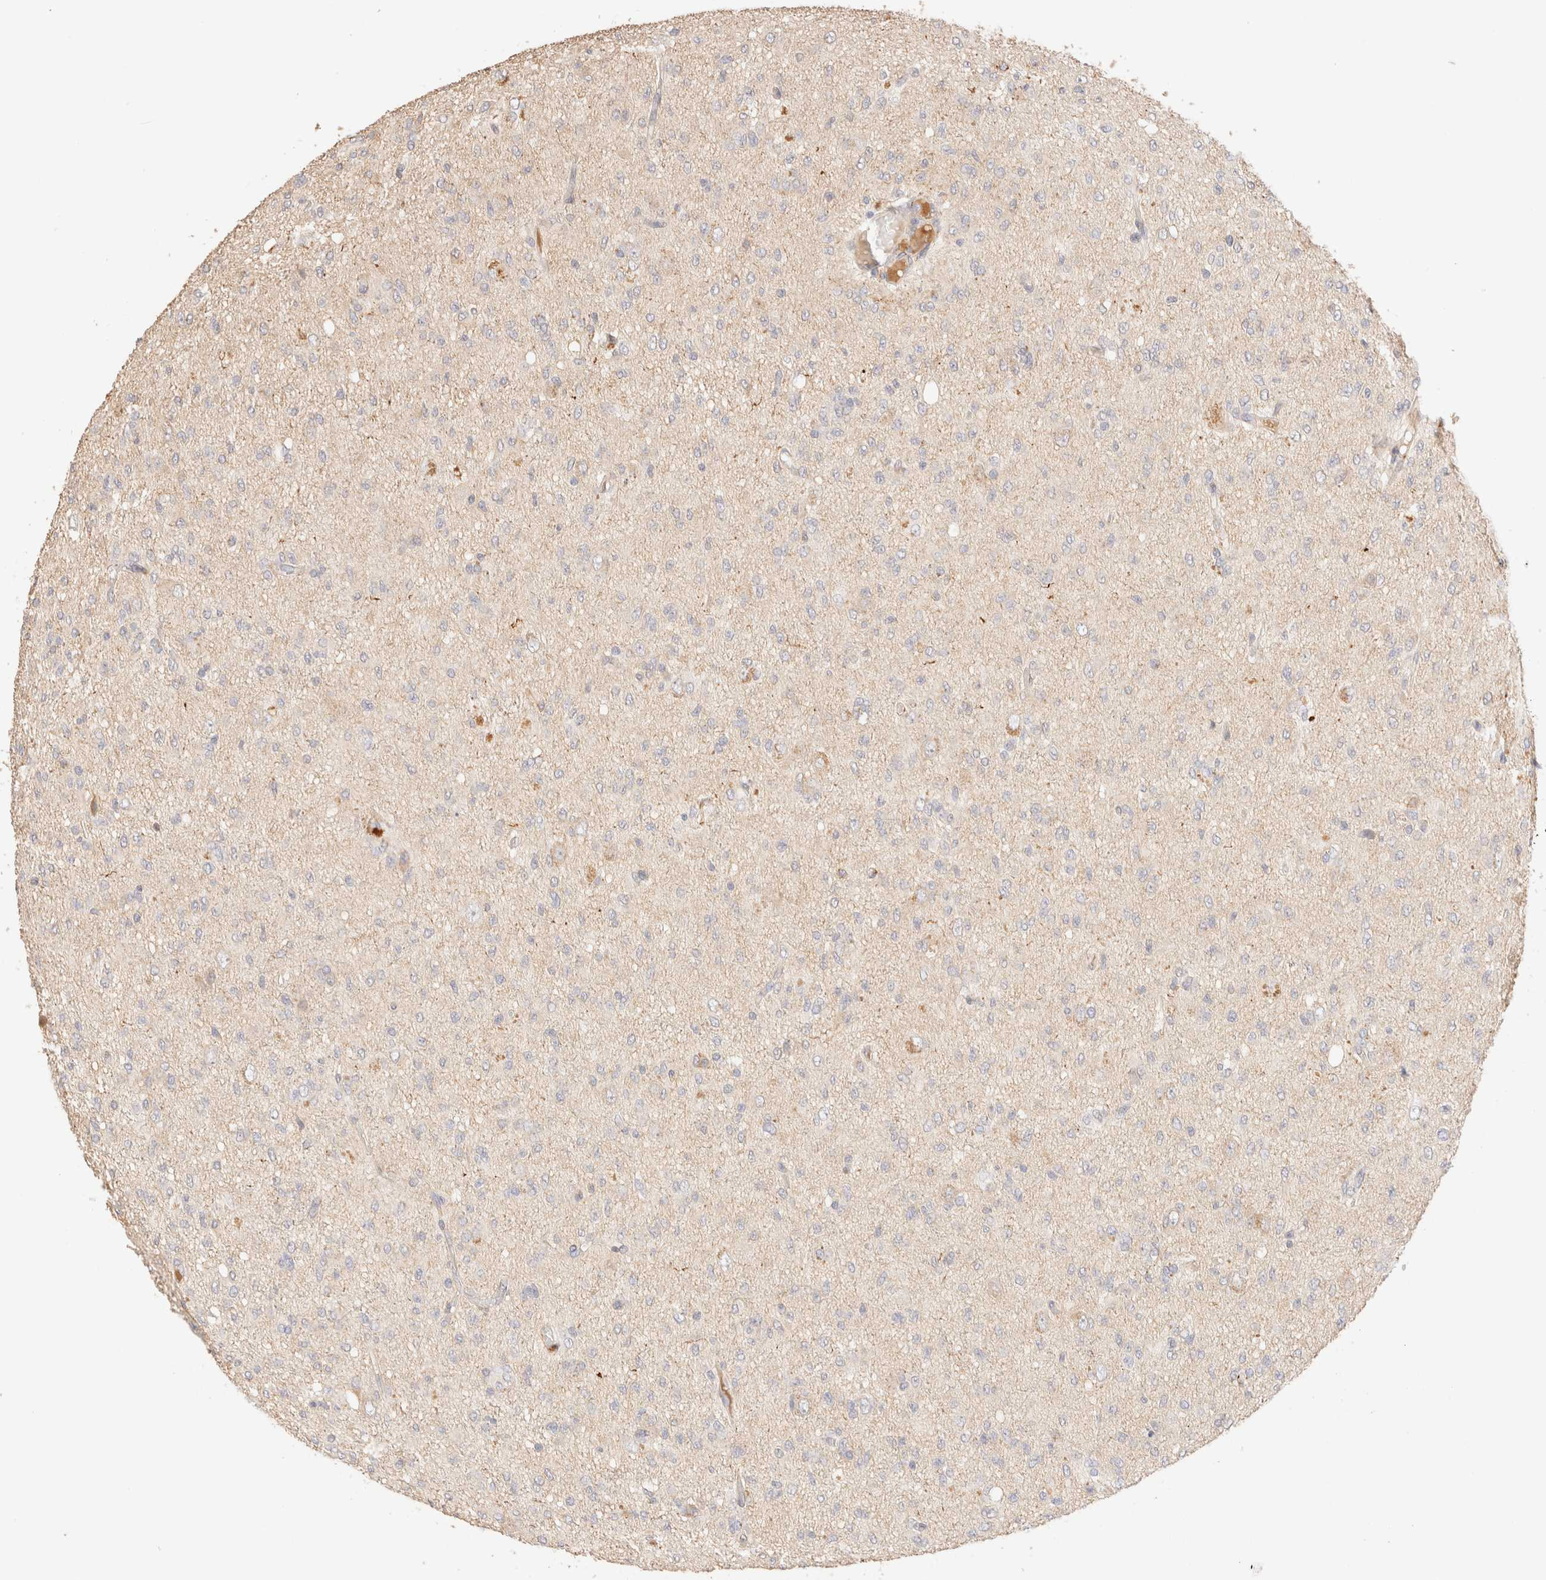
{"staining": {"intensity": "negative", "quantity": "none", "location": "none"}, "tissue": "glioma", "cell_type": "Tumor cells", "image_type": "cancer", "snomed": [{"axis": "morphology", "description": "Glioma, malignant, High grade"}, {"axis": "topography", "description": "Brain"}], "caption": "Immunohistochemical staining of human glioma reveals no significant expression in tumor cells.", "gene": "SNTB1", "patient": {"sex": "female", "age": 59}}